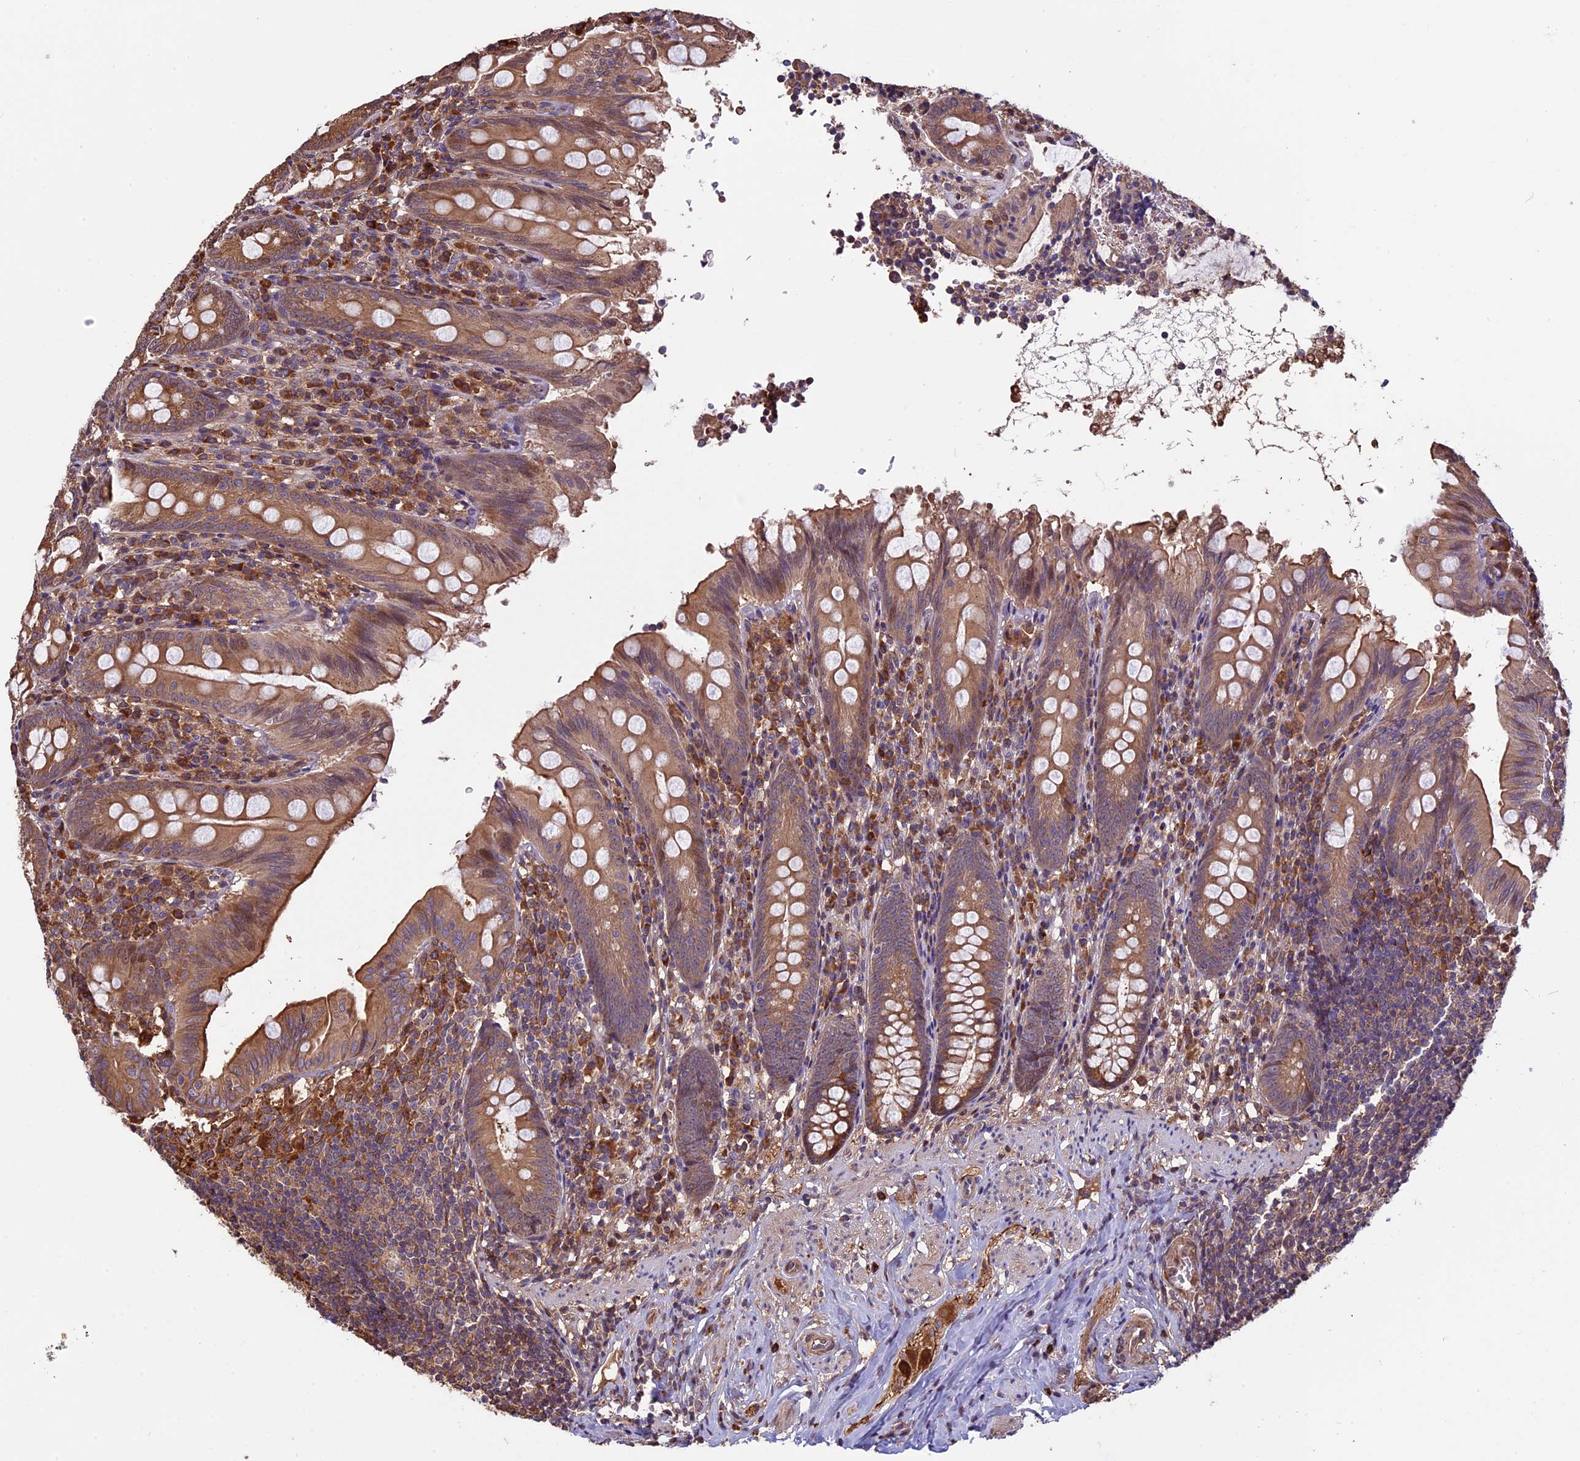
{"staining": {"intensity": "moderate", "quantity": ">75%", "location": "cytoplasmic/membranous"}, "tissue": "appendix", "cell_type": "Glandular cells", "image_type": "normal", "snomed": [{"axis": "morphology", "description": "Normal tissue, NOS"}, {"axis": "topography", "description": "Appendix"}], "caption": "This histopathology image demonstrates normal appendix stained with immunohistochemistry (IHC) to label a protein in brown. The cytoplasmic/membranous of glandular cells show moderate positivity for the protein. Nuclei are counter-stained blue.", "gene": "VWA3A", "patient": {"sex": "male", "age": 55}}